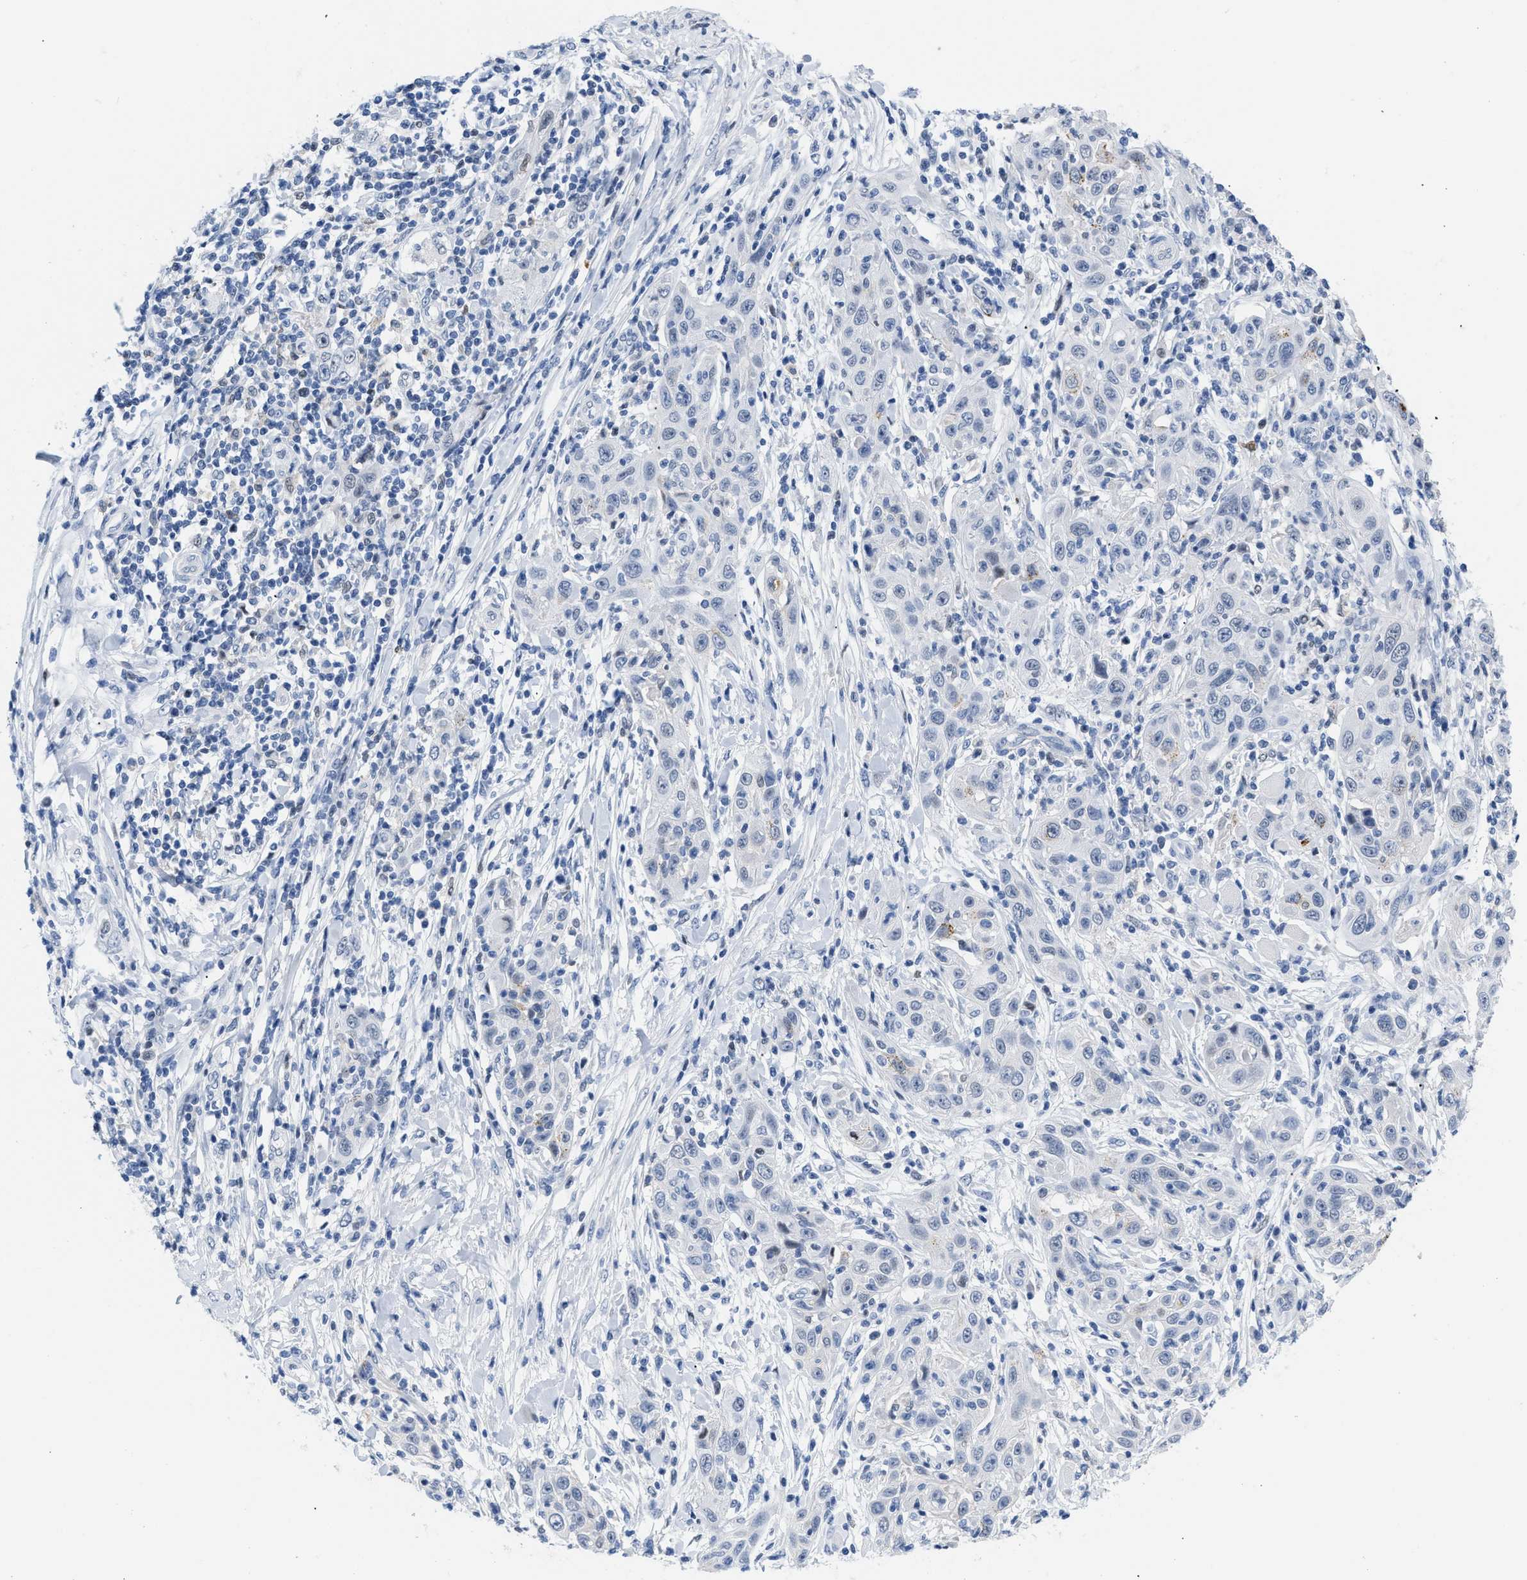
{"staining": {"intensity": "negative", "quantity": "none", "location": "none"}, "tissue": "skin cancer", "cell_type": "Tumor cells", "image_type": "cancer", "snomed": [{"axis": "morphology", "description": "Squamous cell carcinoma, NOS"}, {"axis": "topography", "description": "Skin"}], "caption": "A high-resolution micrograph shows IHC staining of skin cancer, which shows no significant expression in tumor cells.", "gene": "BOLL", "patient": {"sex": "female", "age": 88}}